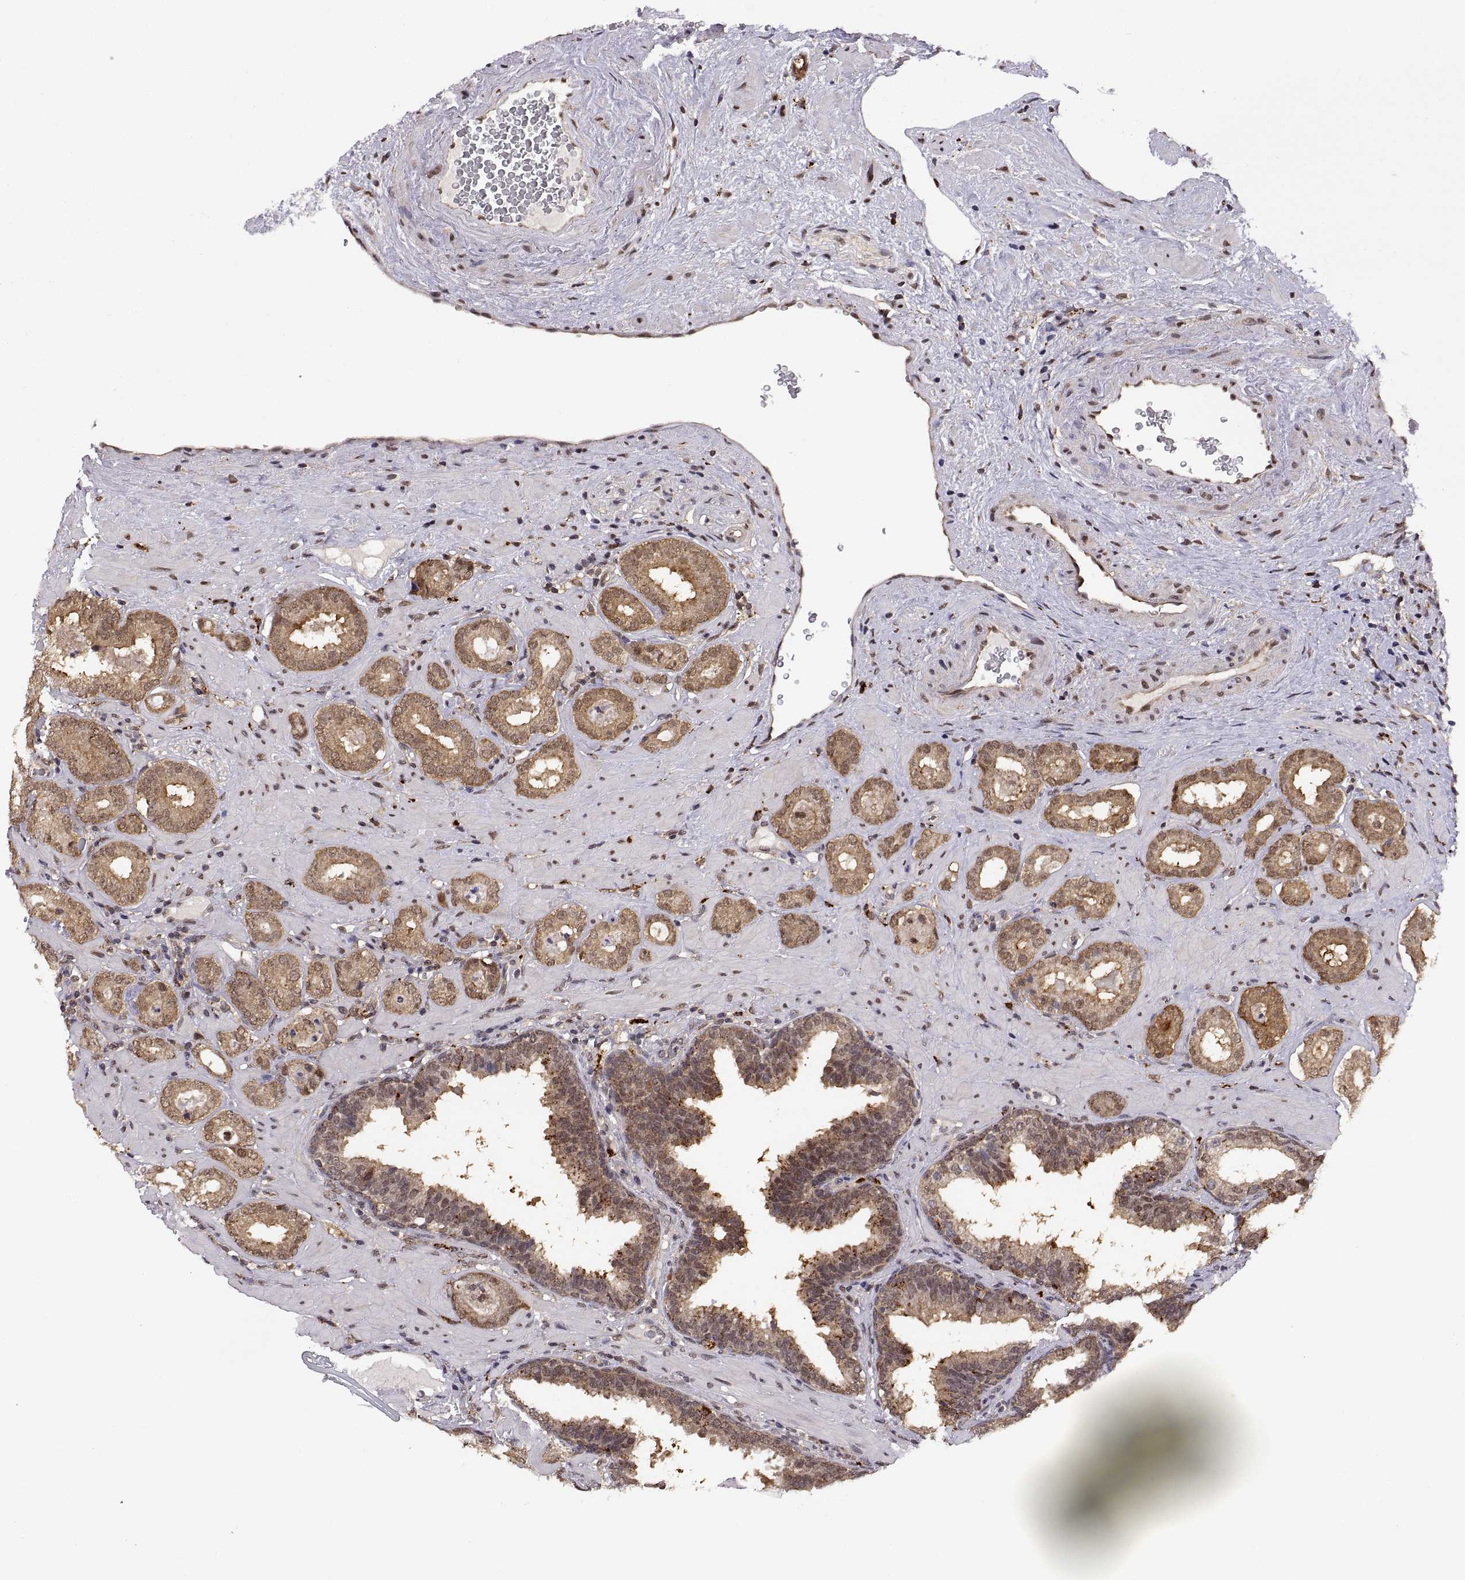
{"staining": {"intensity": "moderate", "quantity": "25%-75%", "location": "cytoplasmic/membranous"}, "tissue": "prostate cancer", "cell_type": "Tumor cells", "image_type": "cancer", "snomed": [{"axis": "morphology", "description": "Adenocarcinoma, Low grade"}, {"axis": "topography", "description": "Prostate"}], "caption": "This micrograph displays immunohistochemistry (IHC) staining of prostate cancer (low-grade adenocarcinoma), with medium moderate cytoplasmic/membranous positivity in about 25%-75% of tumor cells.", "gene": "PSMC2", "patient": {"sex": "male", "age": 60}}